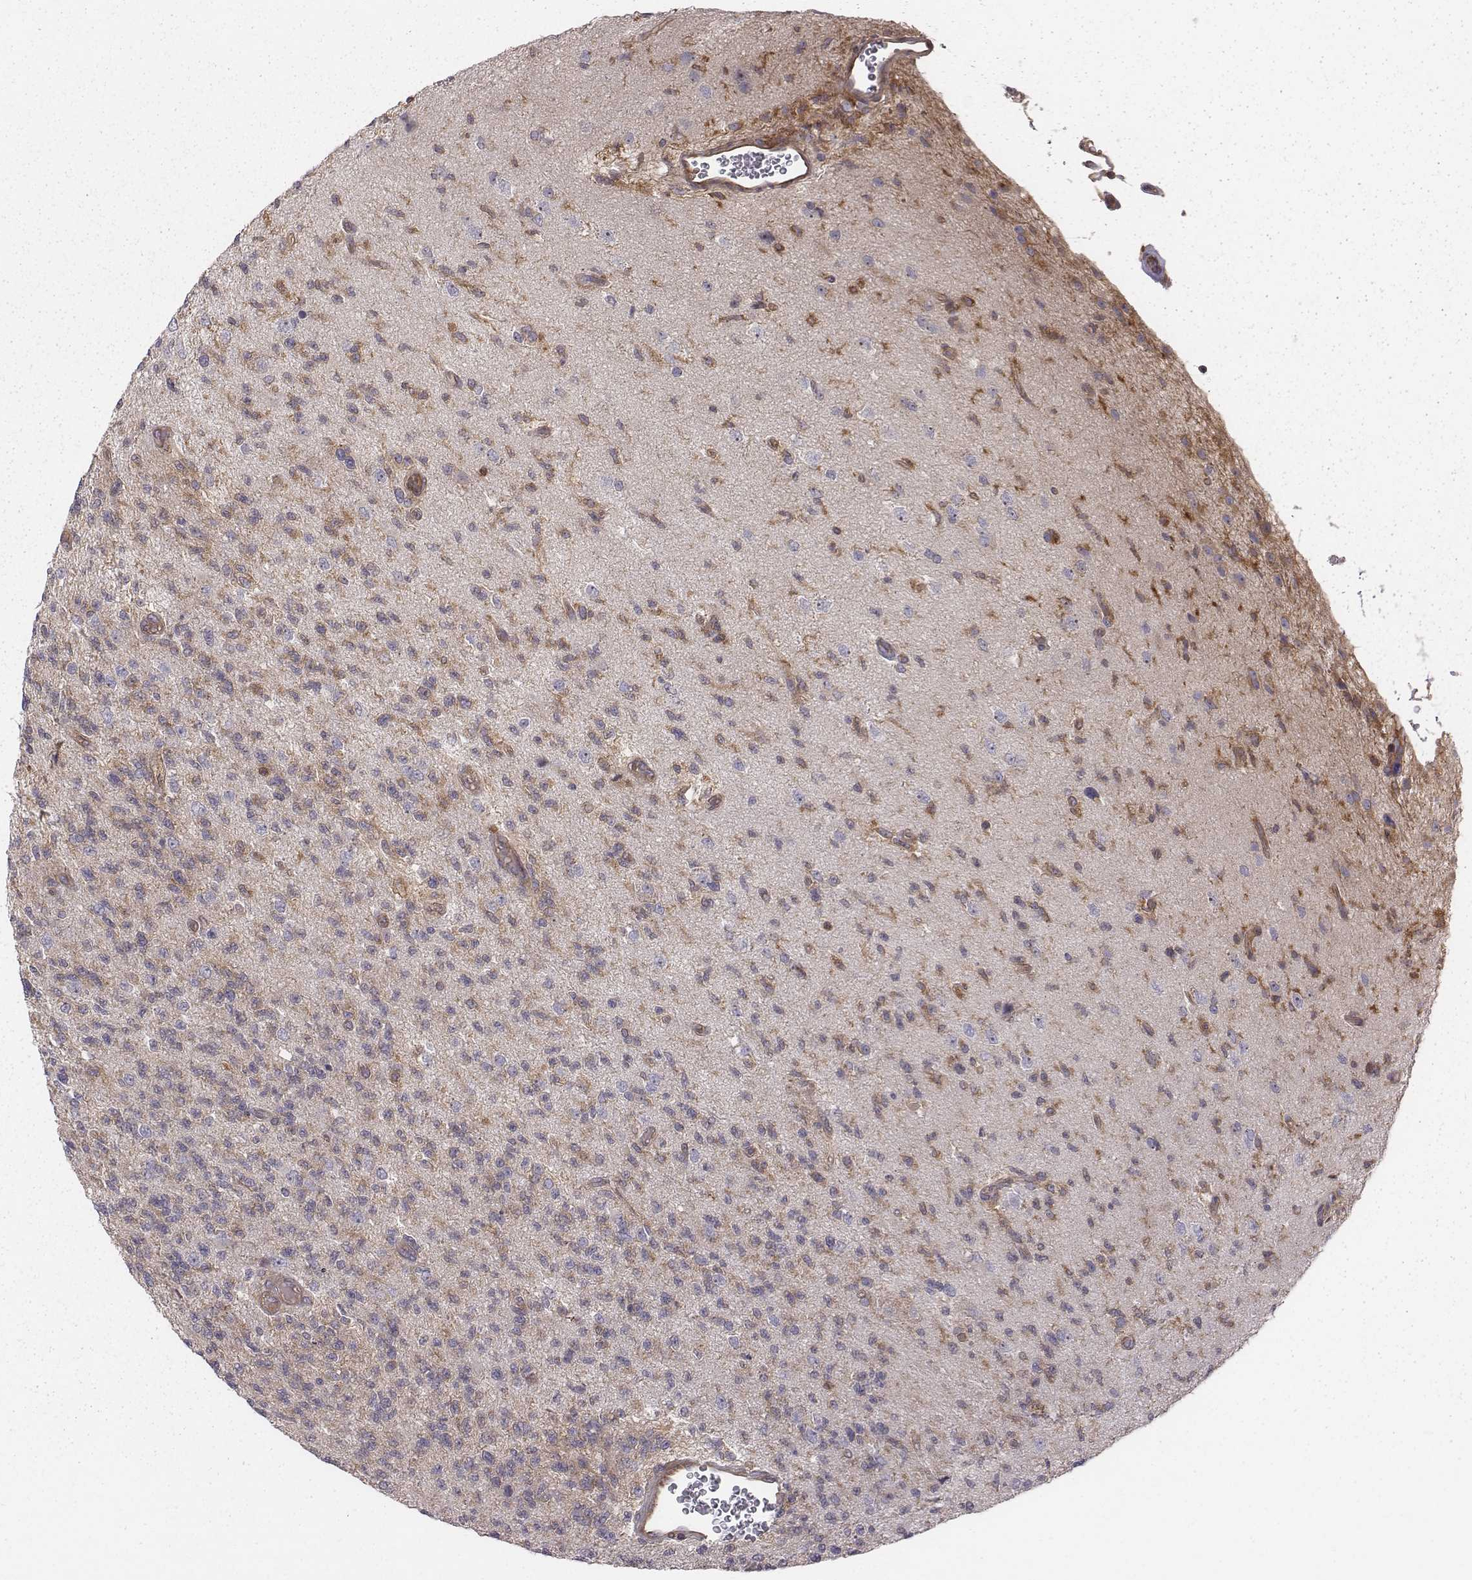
{"staining": {"intensity": "negative", "quantity": "none", "location": "none"}, "tissue": "glioma", "cell_type": "Tumor cells", "image_type": "cancer", "snomed": [{"axis": "morphology", "description": "Glioma, malignant, High grade"}, {"axis": "topography", "description": "Brain"}], "caption": "Immunohistochemical staining of glioma demonstrates no significant expression in tumor cells. (DAB (3,3'-diaminobenzidine) immunohistochemistry (IHC), high magnification).", "gene": "CAD", "patient": {"sex": "male", "age": 56}}